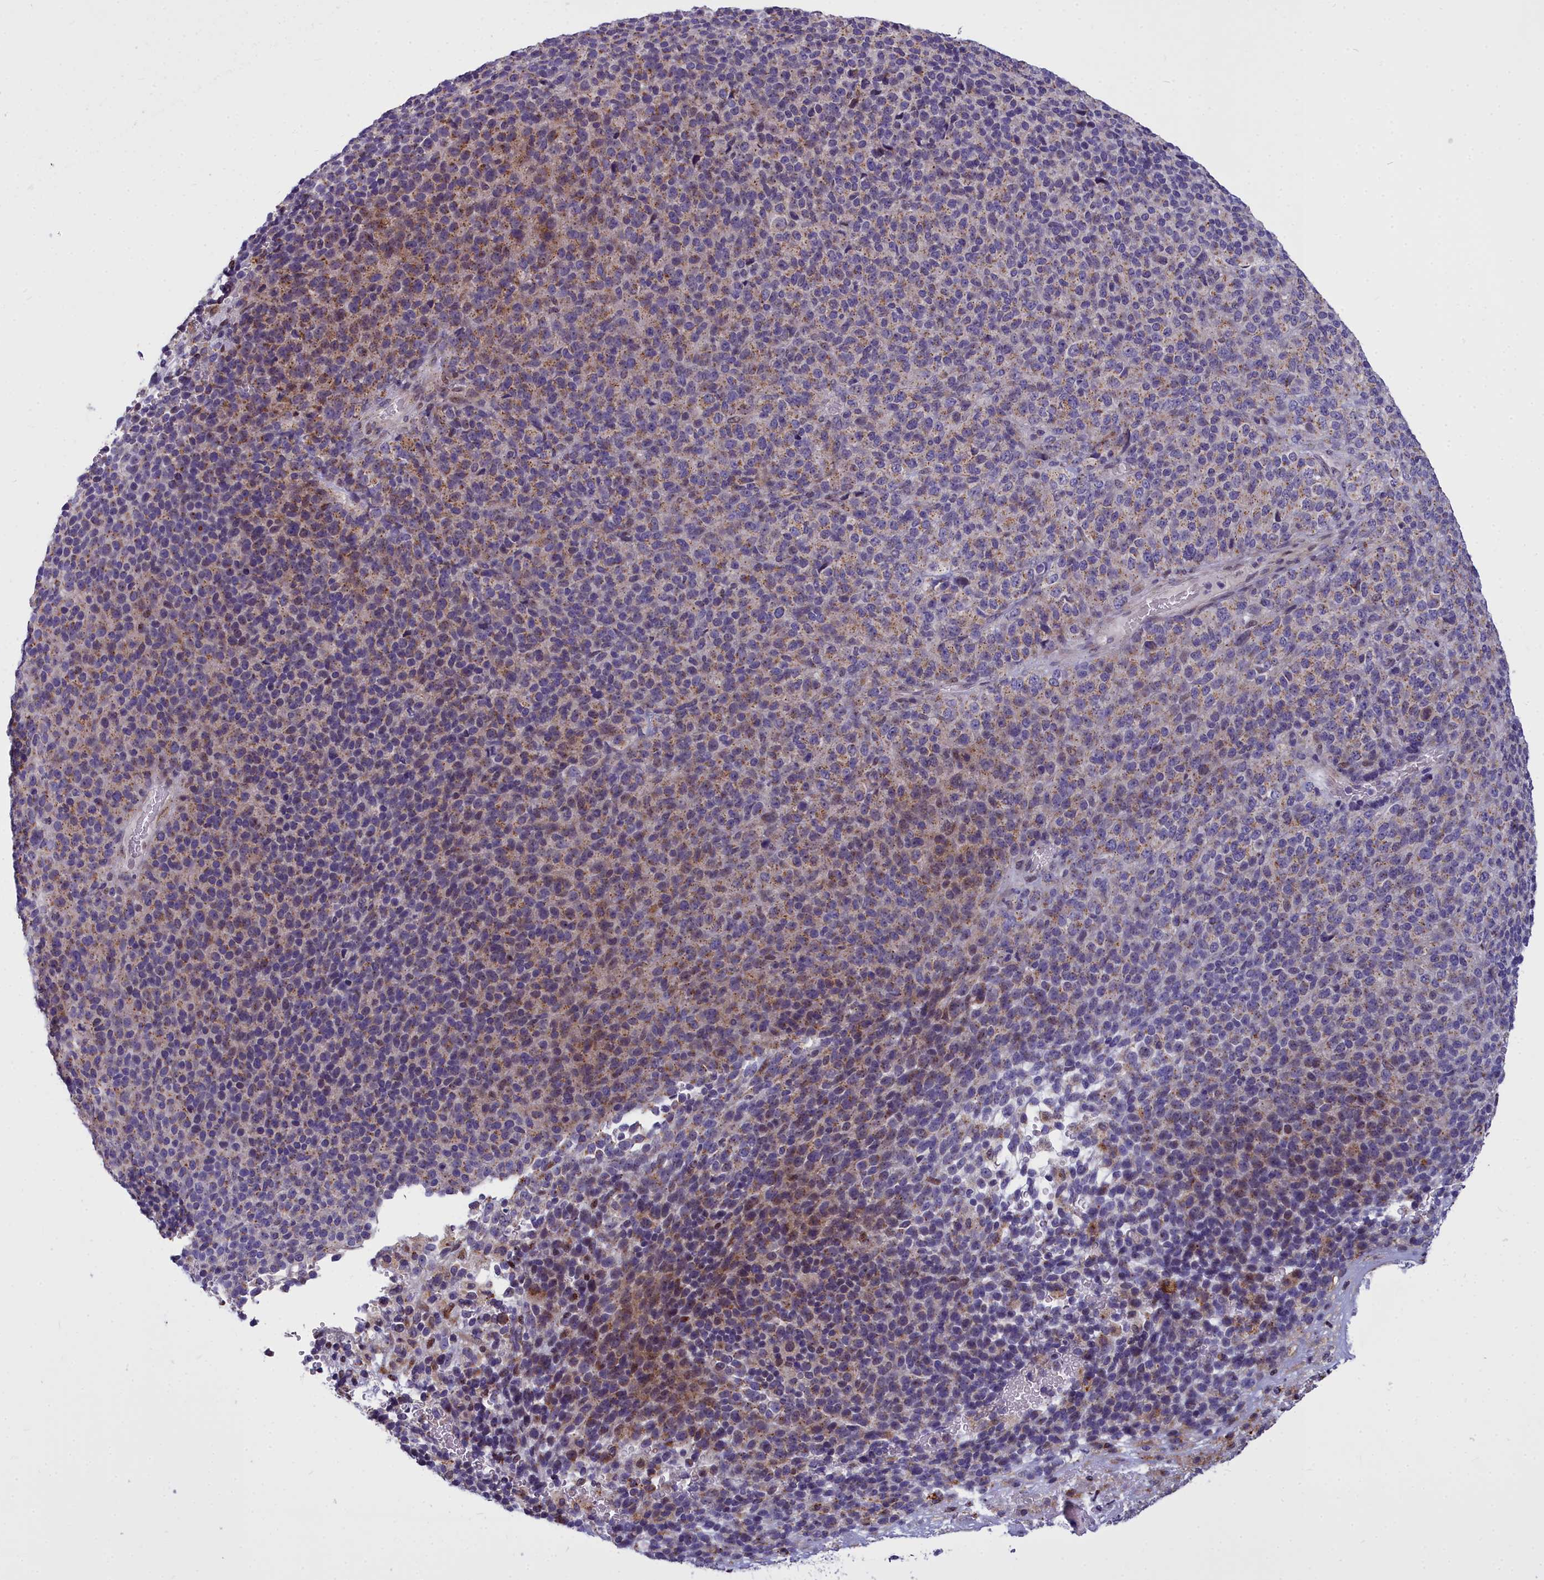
{"staining": {"intensity": "moderate", "quantity": "<25%", "location": "cytoplasmic/membranous"}, "tissue": "melanoma", "cell_type": "Tumor cells", "image_type": "cancer", "snomed": [{"axis": "morphology", "description": "Malignant melanoma, Metastatic site"}, {"axis": "topography", "description": "Brain"}], "caption": "Immunohistochemical staining of human melanoma demonstrates low levels of moderate cytoplasmic/membranous positivity in approximately <25% of tumor cells. (DAB (3,3'-diaminobenzidine) IHC, brown staining for protein, blue staining for nuclei).", "gene": "WDPCP", "patient": {"sex": "female", "age": 56}}